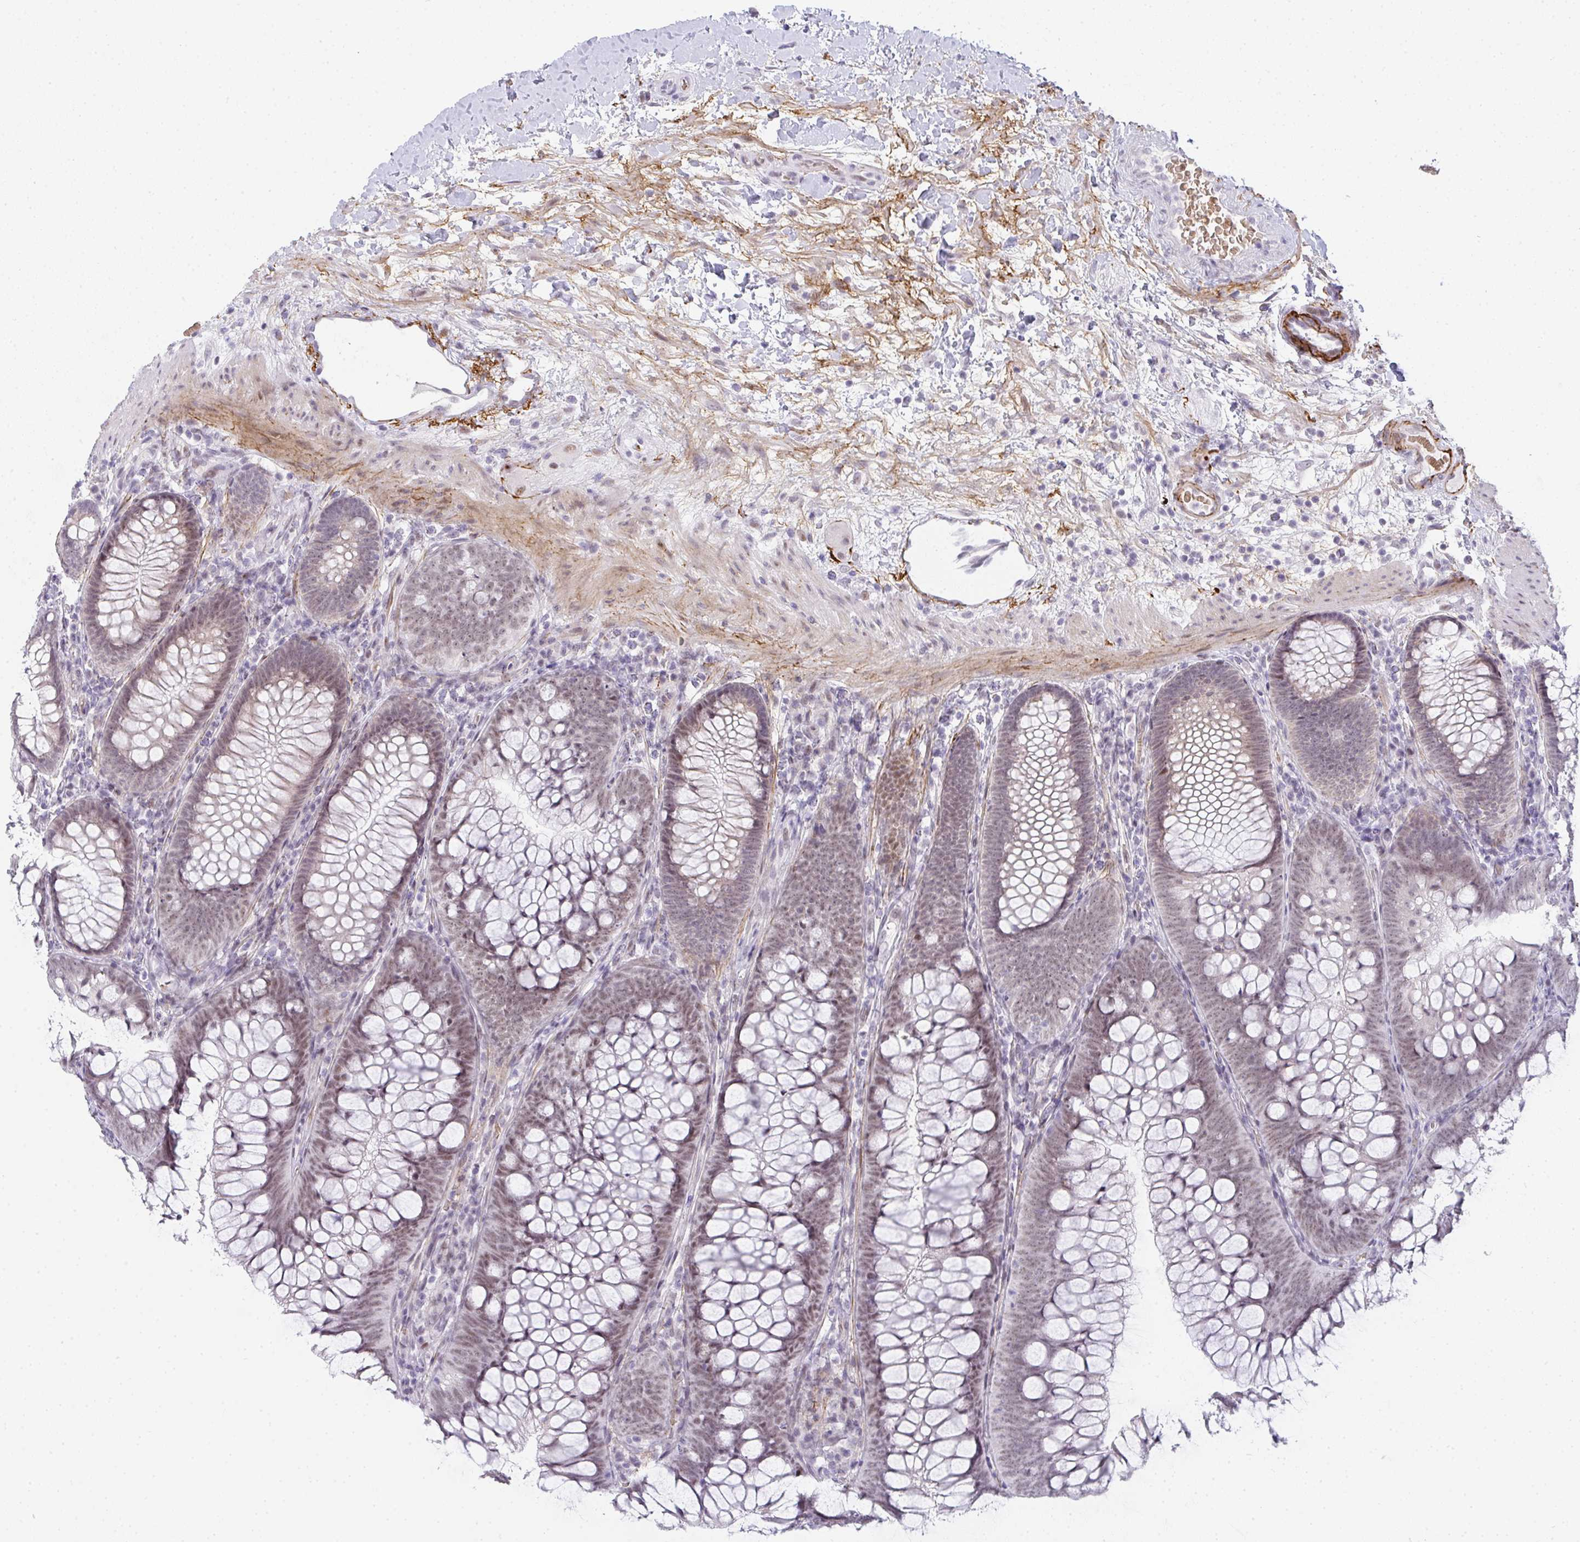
{"staining": {"intensity": "moderate", "quantity": "<25%", "location": "cytoplasmic/membranous"}, "tissue": "colon", "cell_type": "Endothelial cells", "image_type": "normal", "snomed": [{"axis": "morphology", "description": "Normal tissue, NOS"}, {"axis": "morphology", "description": "Adenoma, NOS"}, {"axis": "topography", "description": "Soft tissue"}, {"axis": "topography", "description": "Colon"}], "caption": "Endothelial cells display low levels of moderate cytoplasmic/membranous expression in about <25% of cells in unremarkable colon.", "gene": "TNMD", "patient": {"sex": "male", "age": 47}}